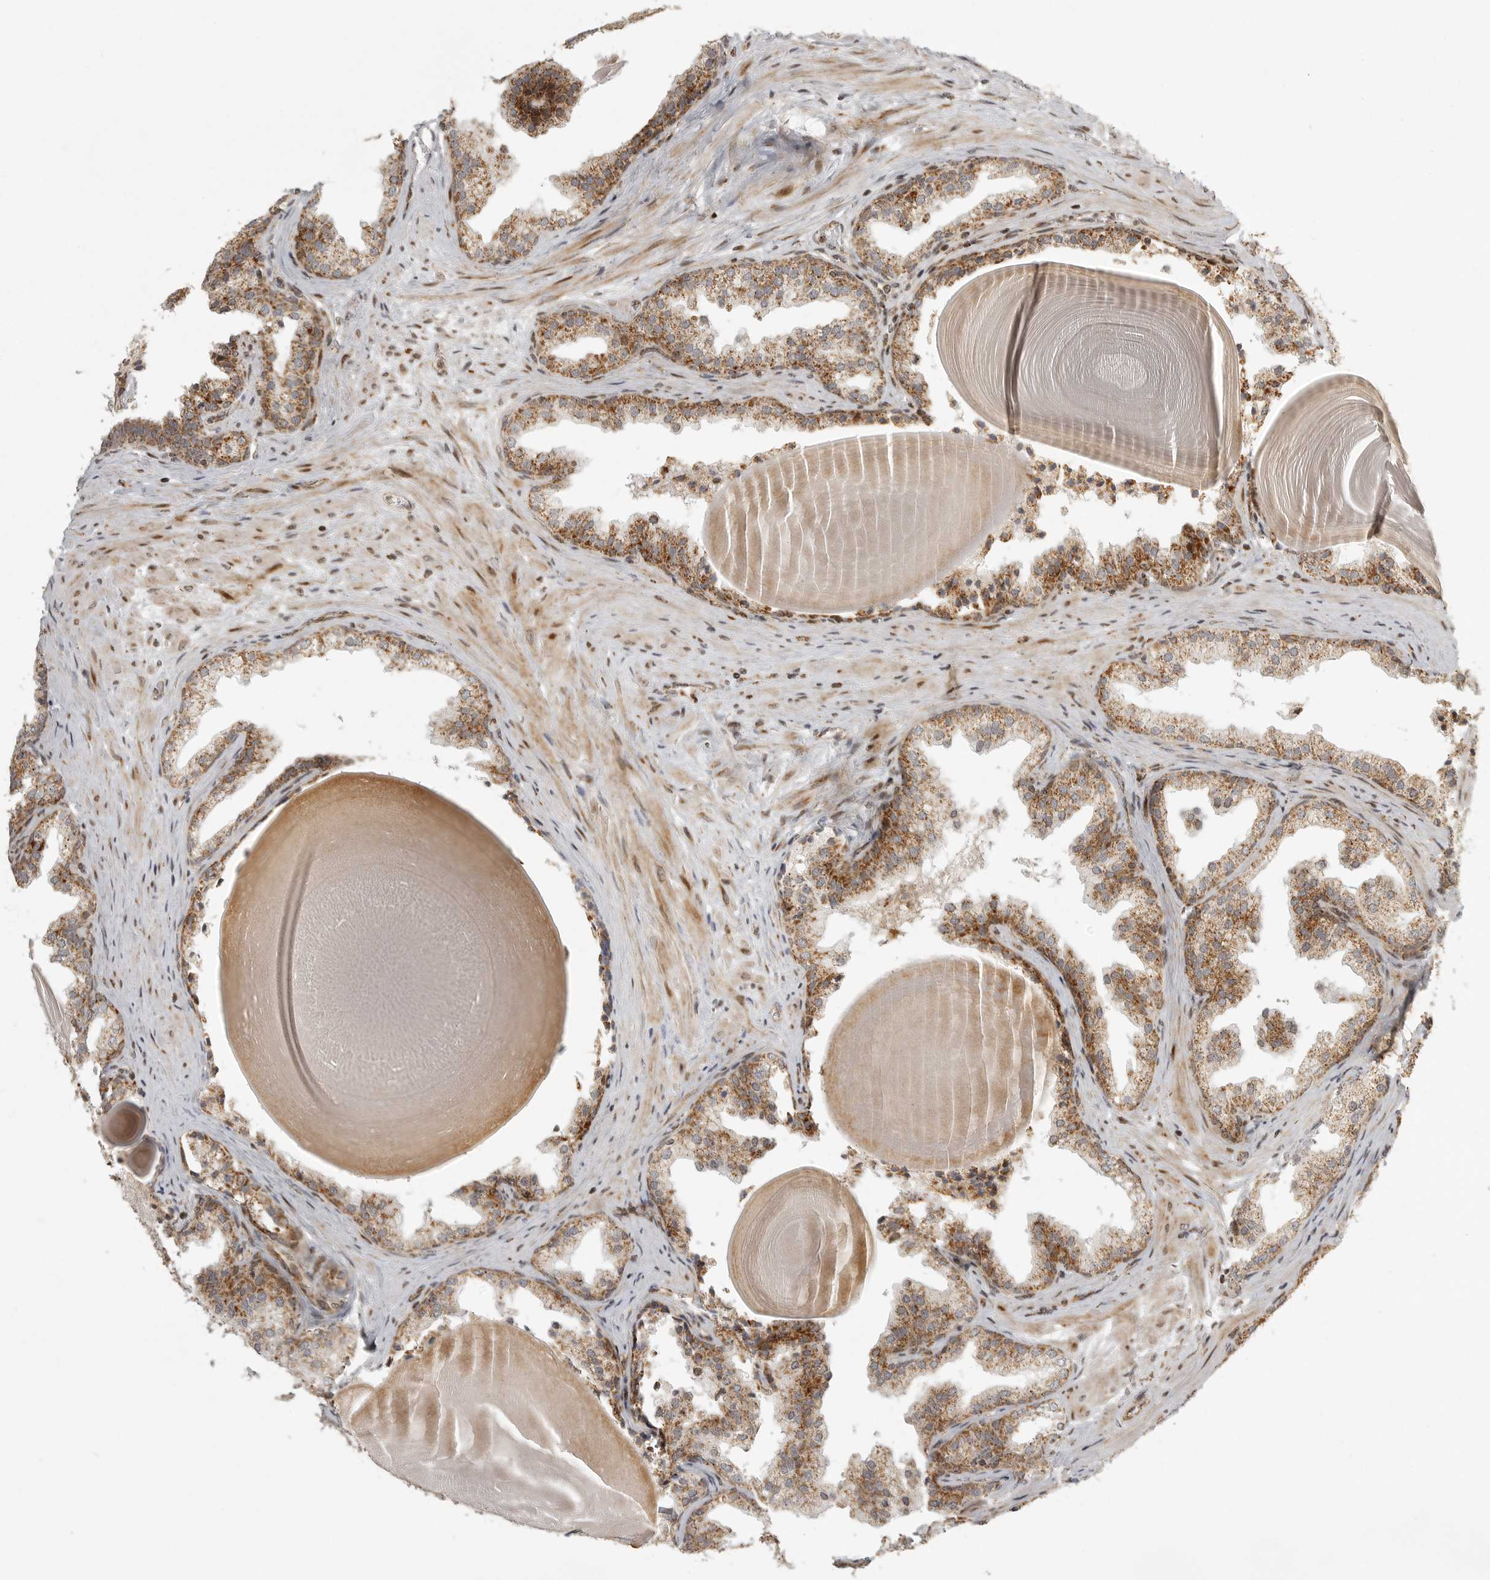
{"staining": {"intensity": "moderate", "quantity": ">75%", "location": "cytoplasmic/membranous"}, "tissue": "prostate", "cell_type": "Glandular cells", "image_type": "normal", "snomed": [{"axis": "morphology", "description": "Normal tissue, NOS"}, {"axis": "topography", "description": "Prostate"}], "caption": "This image exhibits unremarkable prostate stained with immunohistochemistry (IHC) to label a protein in brown. The cytoplasmic/membranous of glandular cells show moderate positivity for the protein. Nuclei are counter-stained blue.", "gene": "NARS2", "patient": {"sex": "male", "age": 48}}